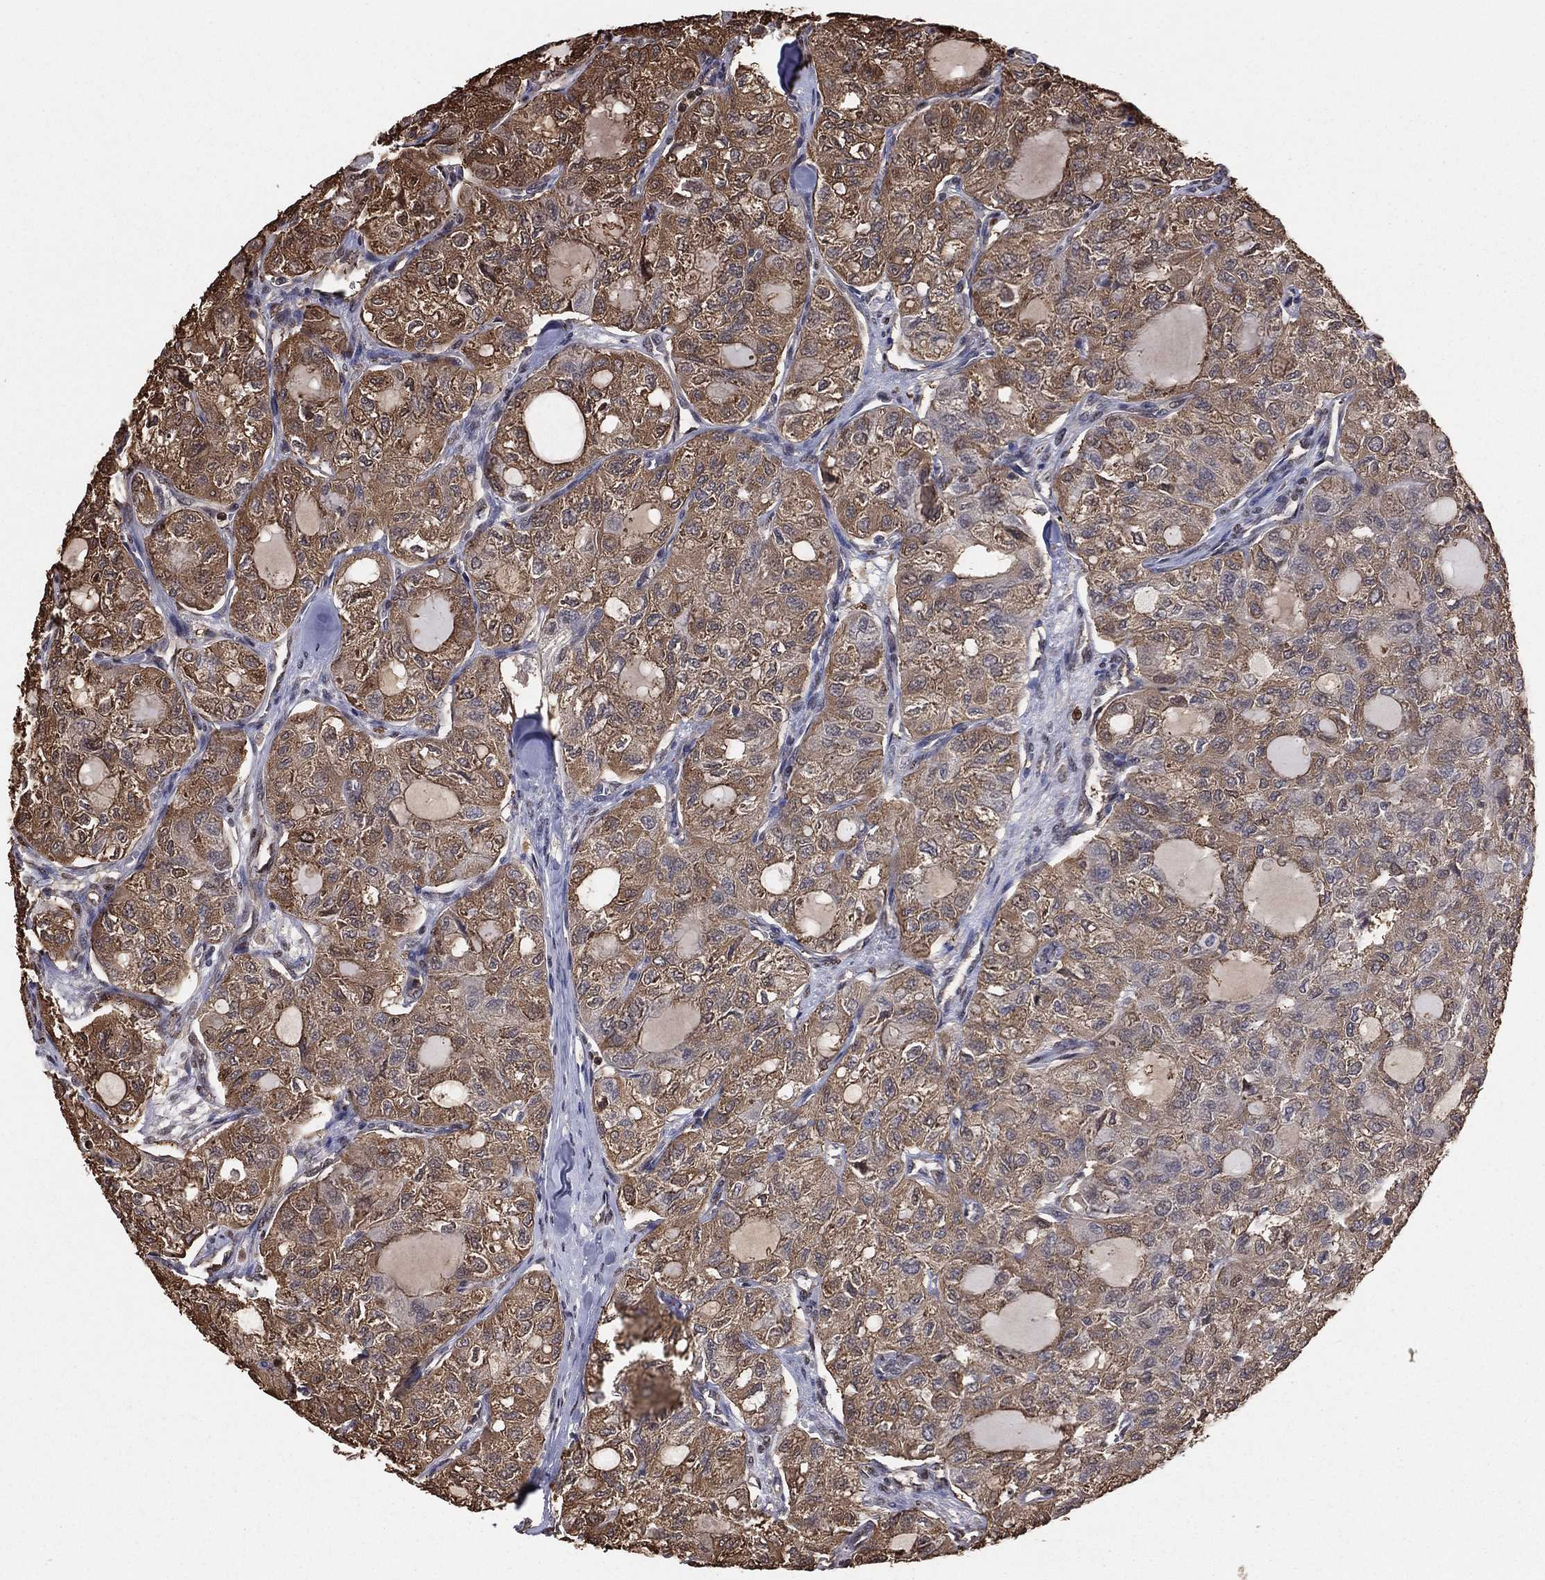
{"staining": {"intensity": "moderate", "quantity": ">75%", "location": "cytoplasmic/membranous"}, "tissue": "thyroid cancer", "cell_type": "Tumor cells", "image_type": "cancer", "snomed": [{"axis": "morphology", "description": "Follicular adenoma carcinoma, NOS"}, {"axis": "topography", "description": "Thyroid gland"}], "caption": "Moderate cytoplasmic/membranous protein expression is present in about >75% of tumor cells in follicular adenoma carcinoma (thyroid). (Brightfield microscopy of DAB IHC at high magnification).", "gene": "GAPDH", "patient": {"sex": "male", "age": 75}}